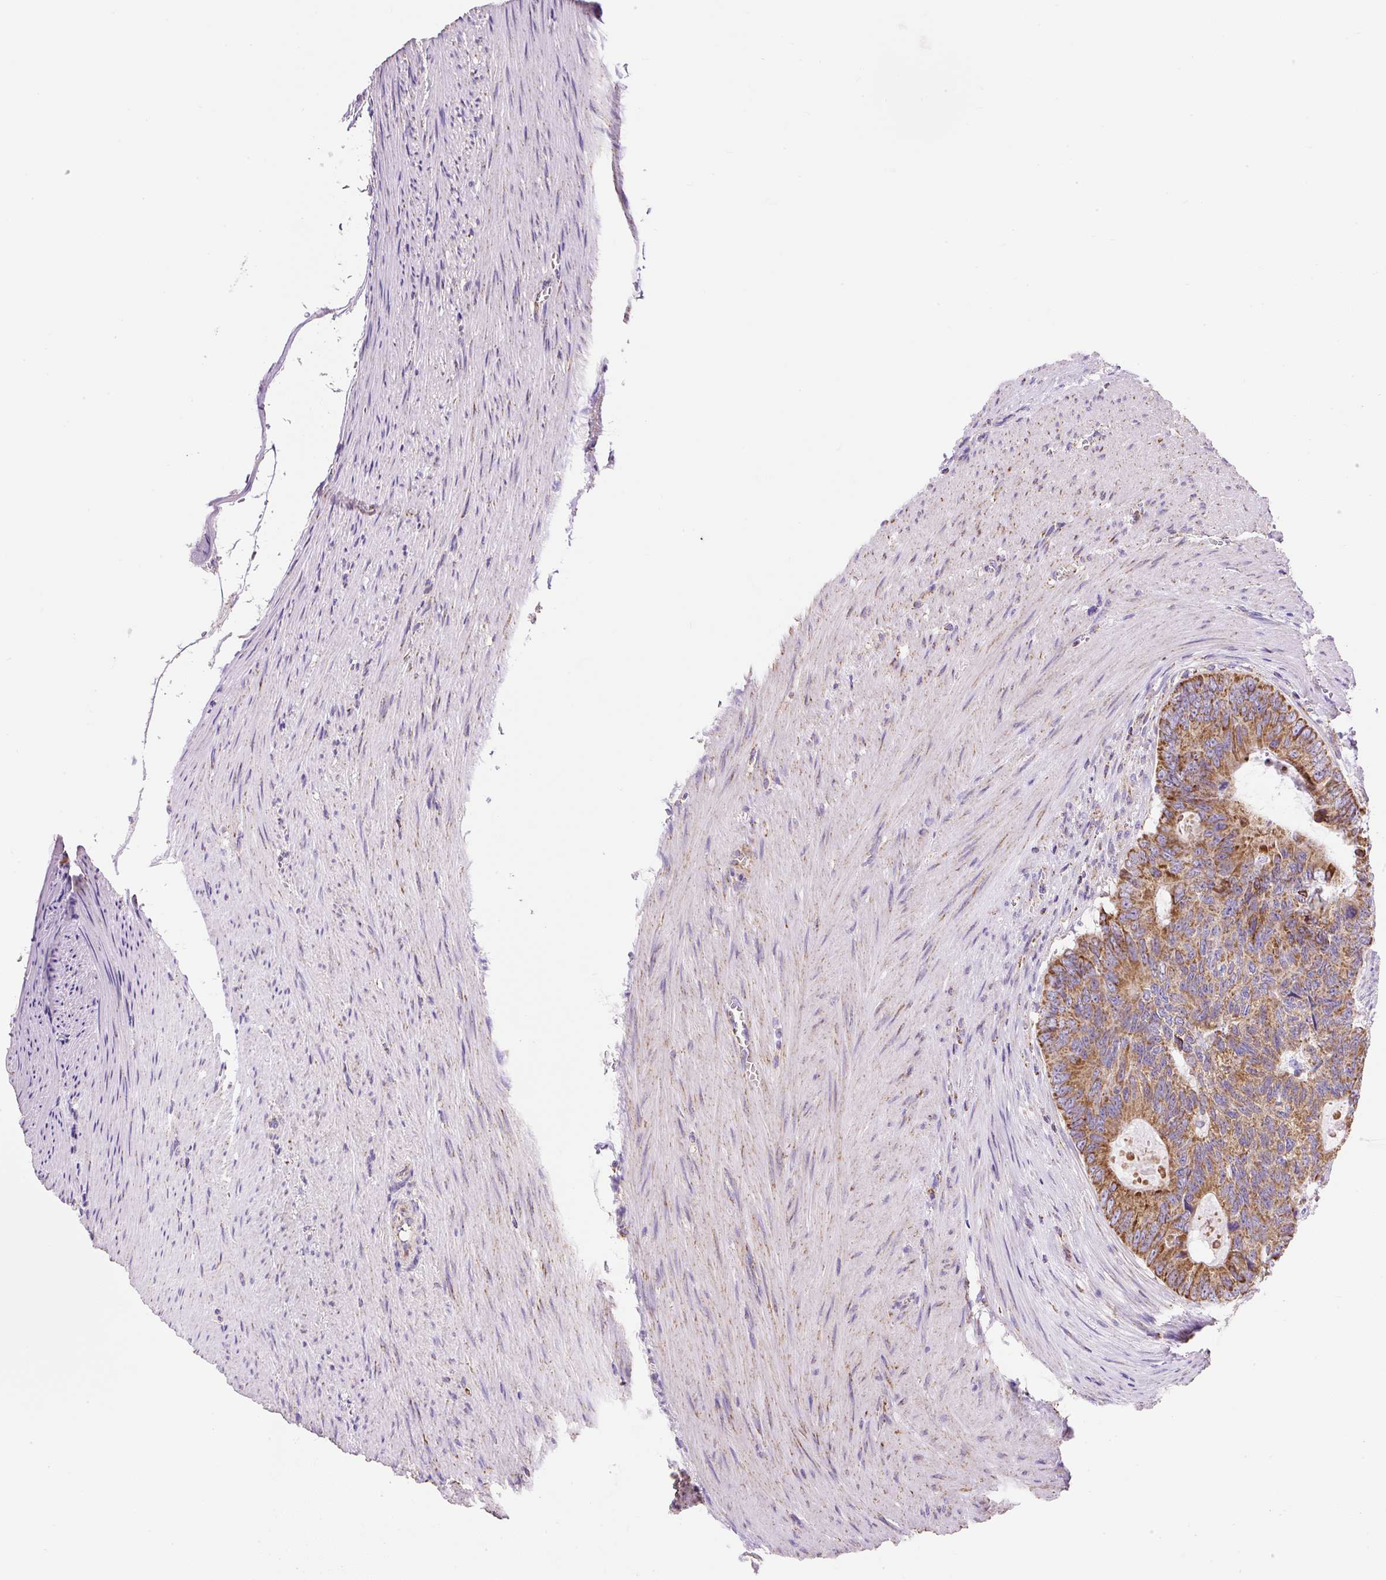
{"staining": {"intensity": "strong", "quantity": ">75%", "location": "cytoplasmic/membranous"}, "tissue": "colorectal cancer", "cell_type": "Tumor cells", "image_type": "cancer", "snomed": [{"axis": "morphology", "description": "Adenocarcinoma, NOS"}, {"axis": "topography", "description": "Colon"}], "caption": "IHC image of human adenocarcinoma (colorectal) stained for a protein (brown), which shows high levels of strong cytoplasmic/membranous staining in approximately >75% of tumor cells.", "gene": "DAAM2", "patient": {"sex": "male", "age": 62}}